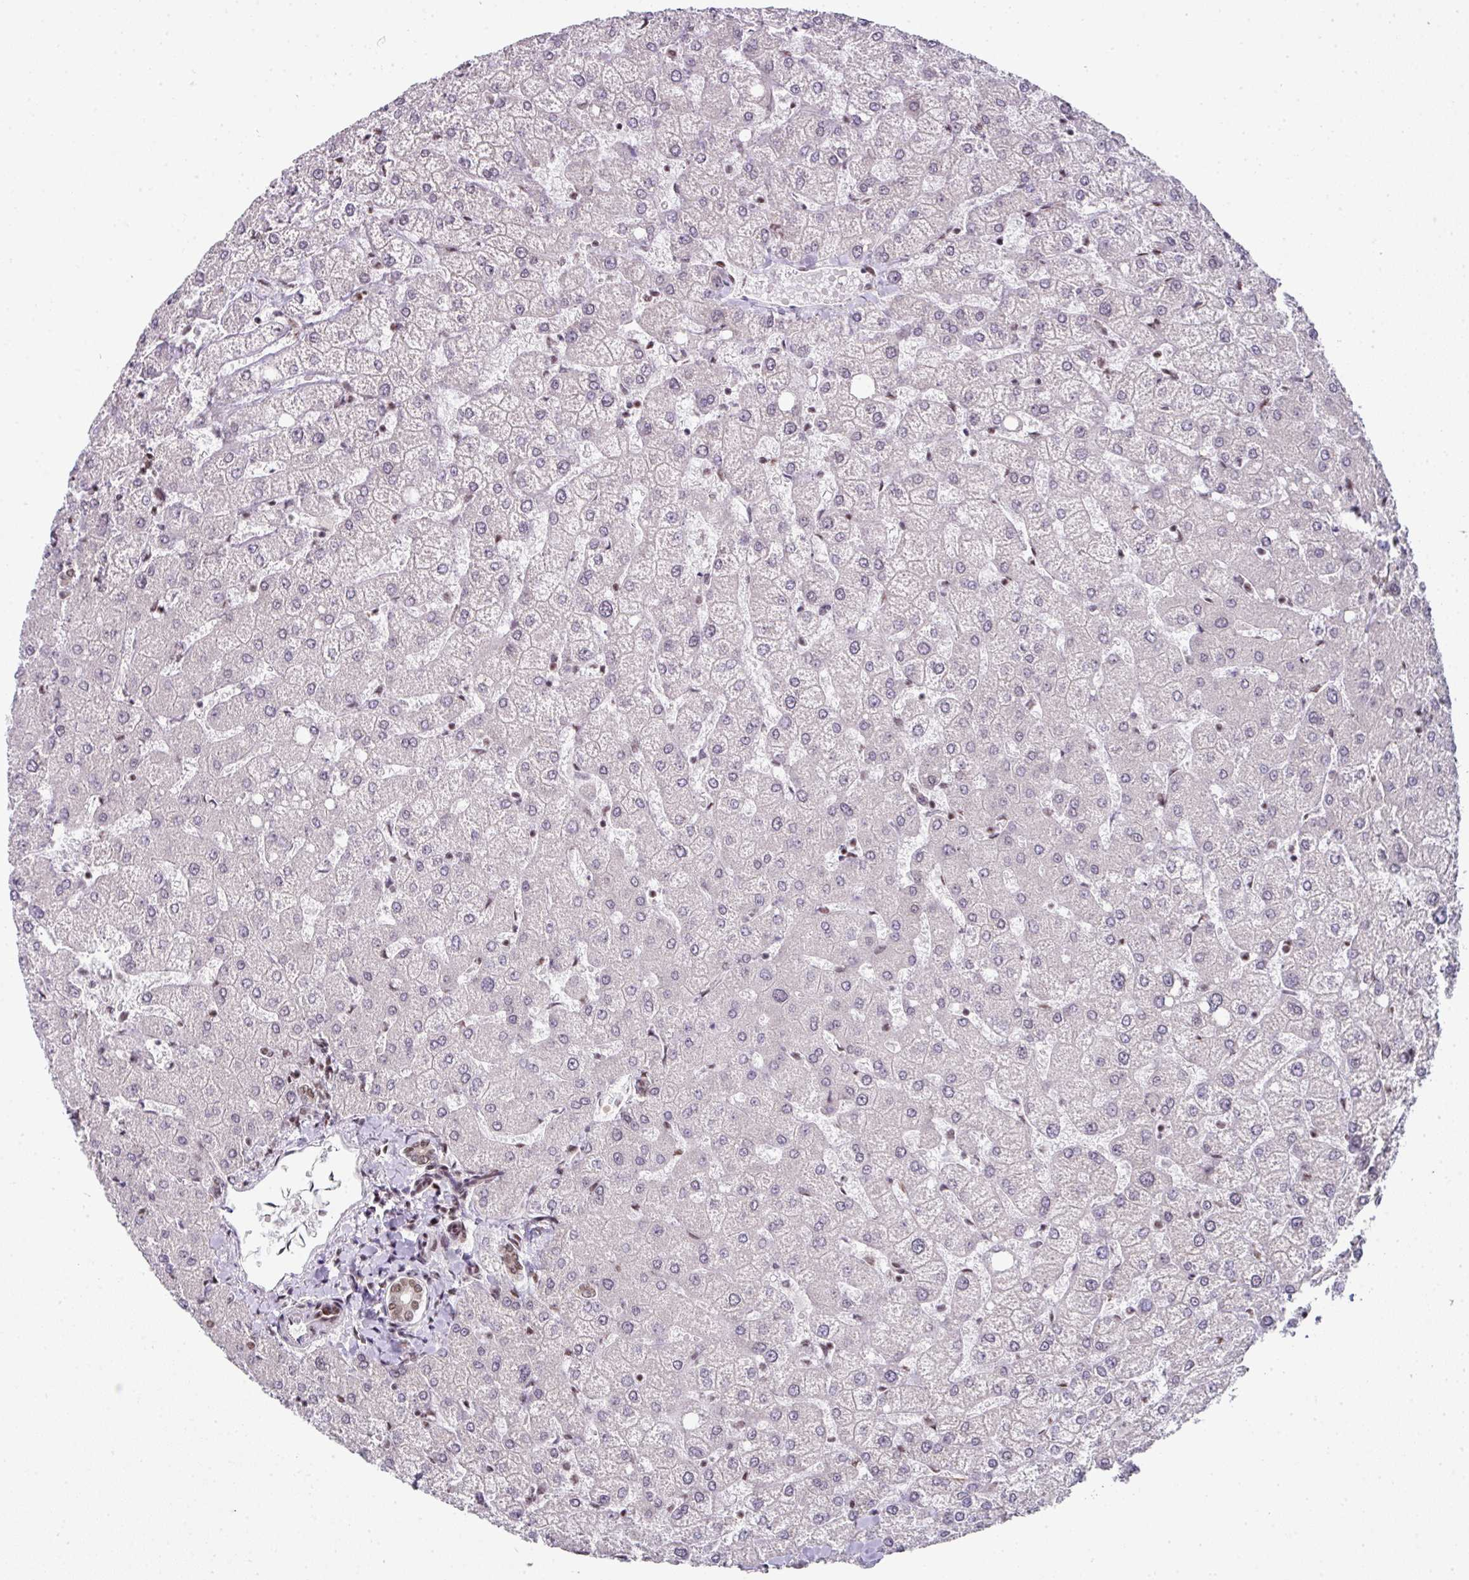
{"staining": {"intensity": "moderate", "quantity": ">75%", "location": "nuclear"}, "tissue": "liver", "cell_type": "Cholangiocytes", "image_type": "normal", "snomed": [{"axis": "morphology", "description": "Normal tissue, NOS"}, {"axis": "topography", "description": "Liver"}], "caption": "Brown immunohistochemical staining in unremarkable human liver exhibits moderate nuclear staining in approximately >75% of cholangiocytes. (DAB IHC with brightfield microscopy, high magnification).", "gene": "NFYA", "patient": {"sex": "female", "age": 54}}